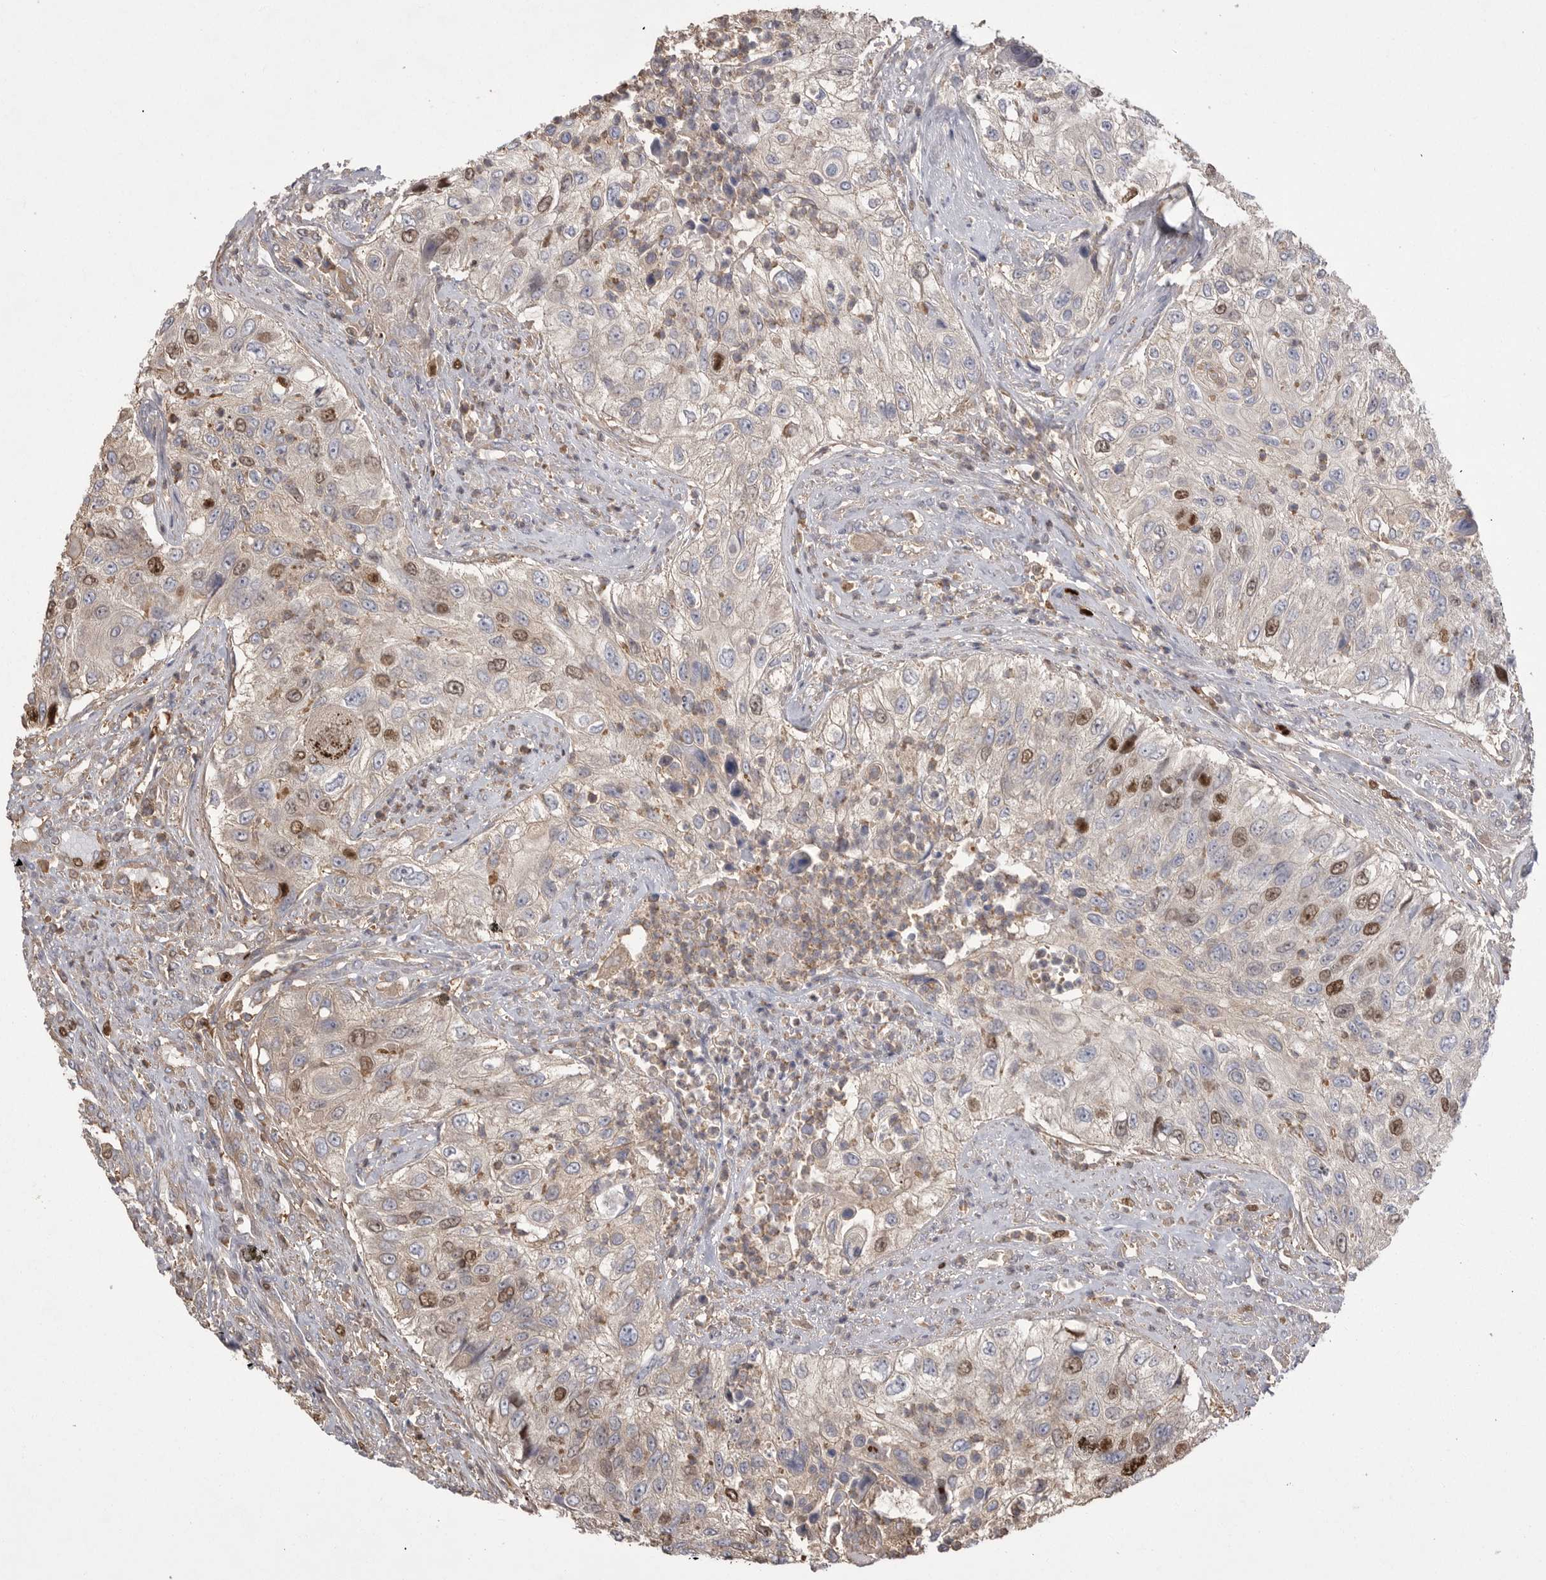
{"staining": {"intensity": "moderate", "quantity": "<25%", "location": "cytoplasmic/membranous,nuclear"}, "tissue": "urothelial cancer", "cell_type": "Tumor cells", "image_type": "cancer", "snomed": [{"axis": "morphology", "description": "Urothelial carcinoma, High grade"}, {"axis": "topography", "description": "Urinary bladder"}], "caption": "A micrograph of human urothelial cancer stained for a protein shows moderate cytoplasmic/membranous and nuclear brown staining in tumor cells. (DAB (3,3'-diaminobenzidine) = brown stain, brightfield microscopy at high magnification).", "gene": "TOP2A", "patient": {"sex": "female", "age": 60}}